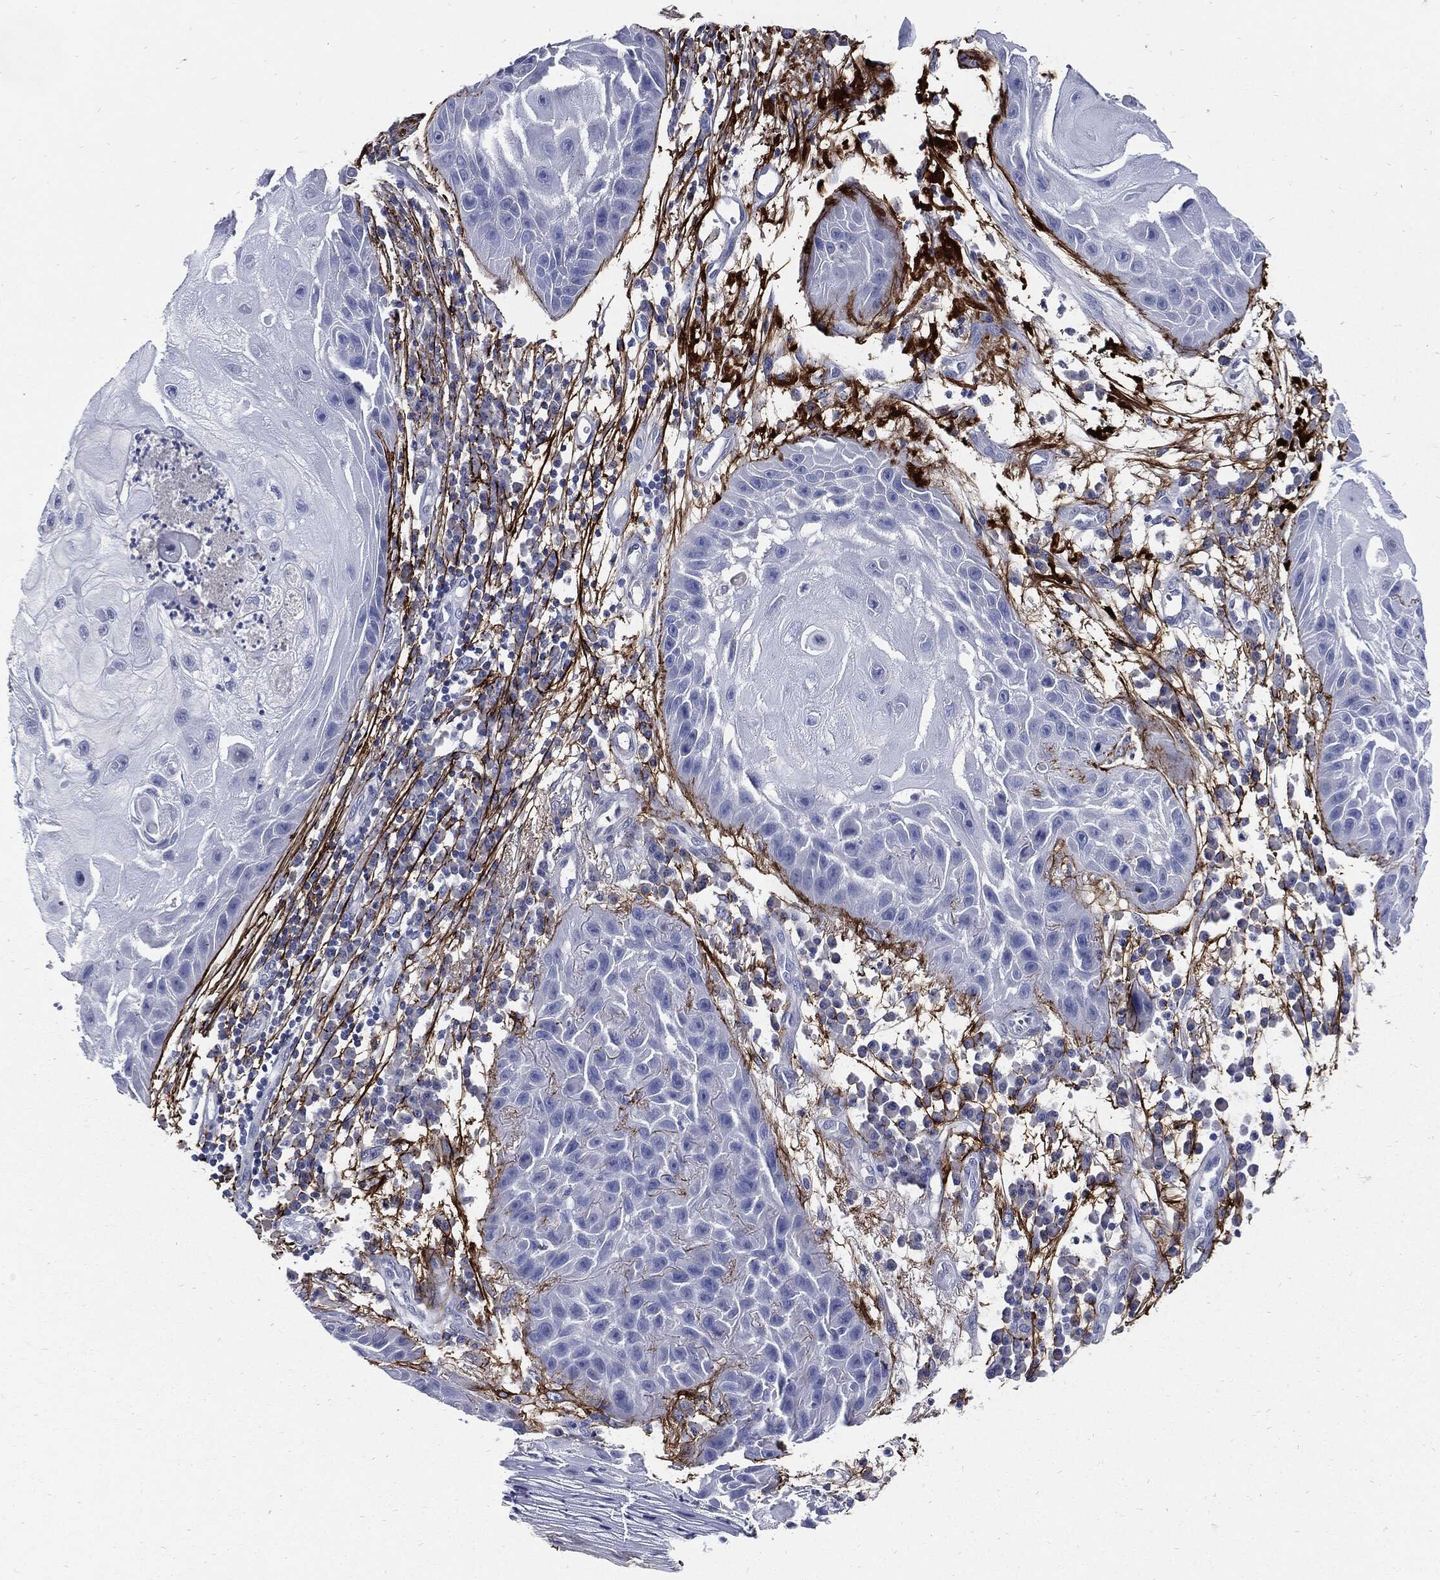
{"staining": {"intensity": "negative", "quantity": "none", "location": "none"}, "tissue": "skin cancer", "cell_type": "Tumor cells", "image_type": "cancer", "snomed": [{"axis": "morphology", "description": "Normal tissue, NOS"}, {"axis": "morphology", "description": "Squamous cell carcinoma, NOS"}, {"axis": "topography", "description": "Skin"}], "caption": "The image shows no staining of tumor cells in squamous cell carcinoma (skin).", "gene": "FBN1", "patient": {"sex": "male", "age": 79}}